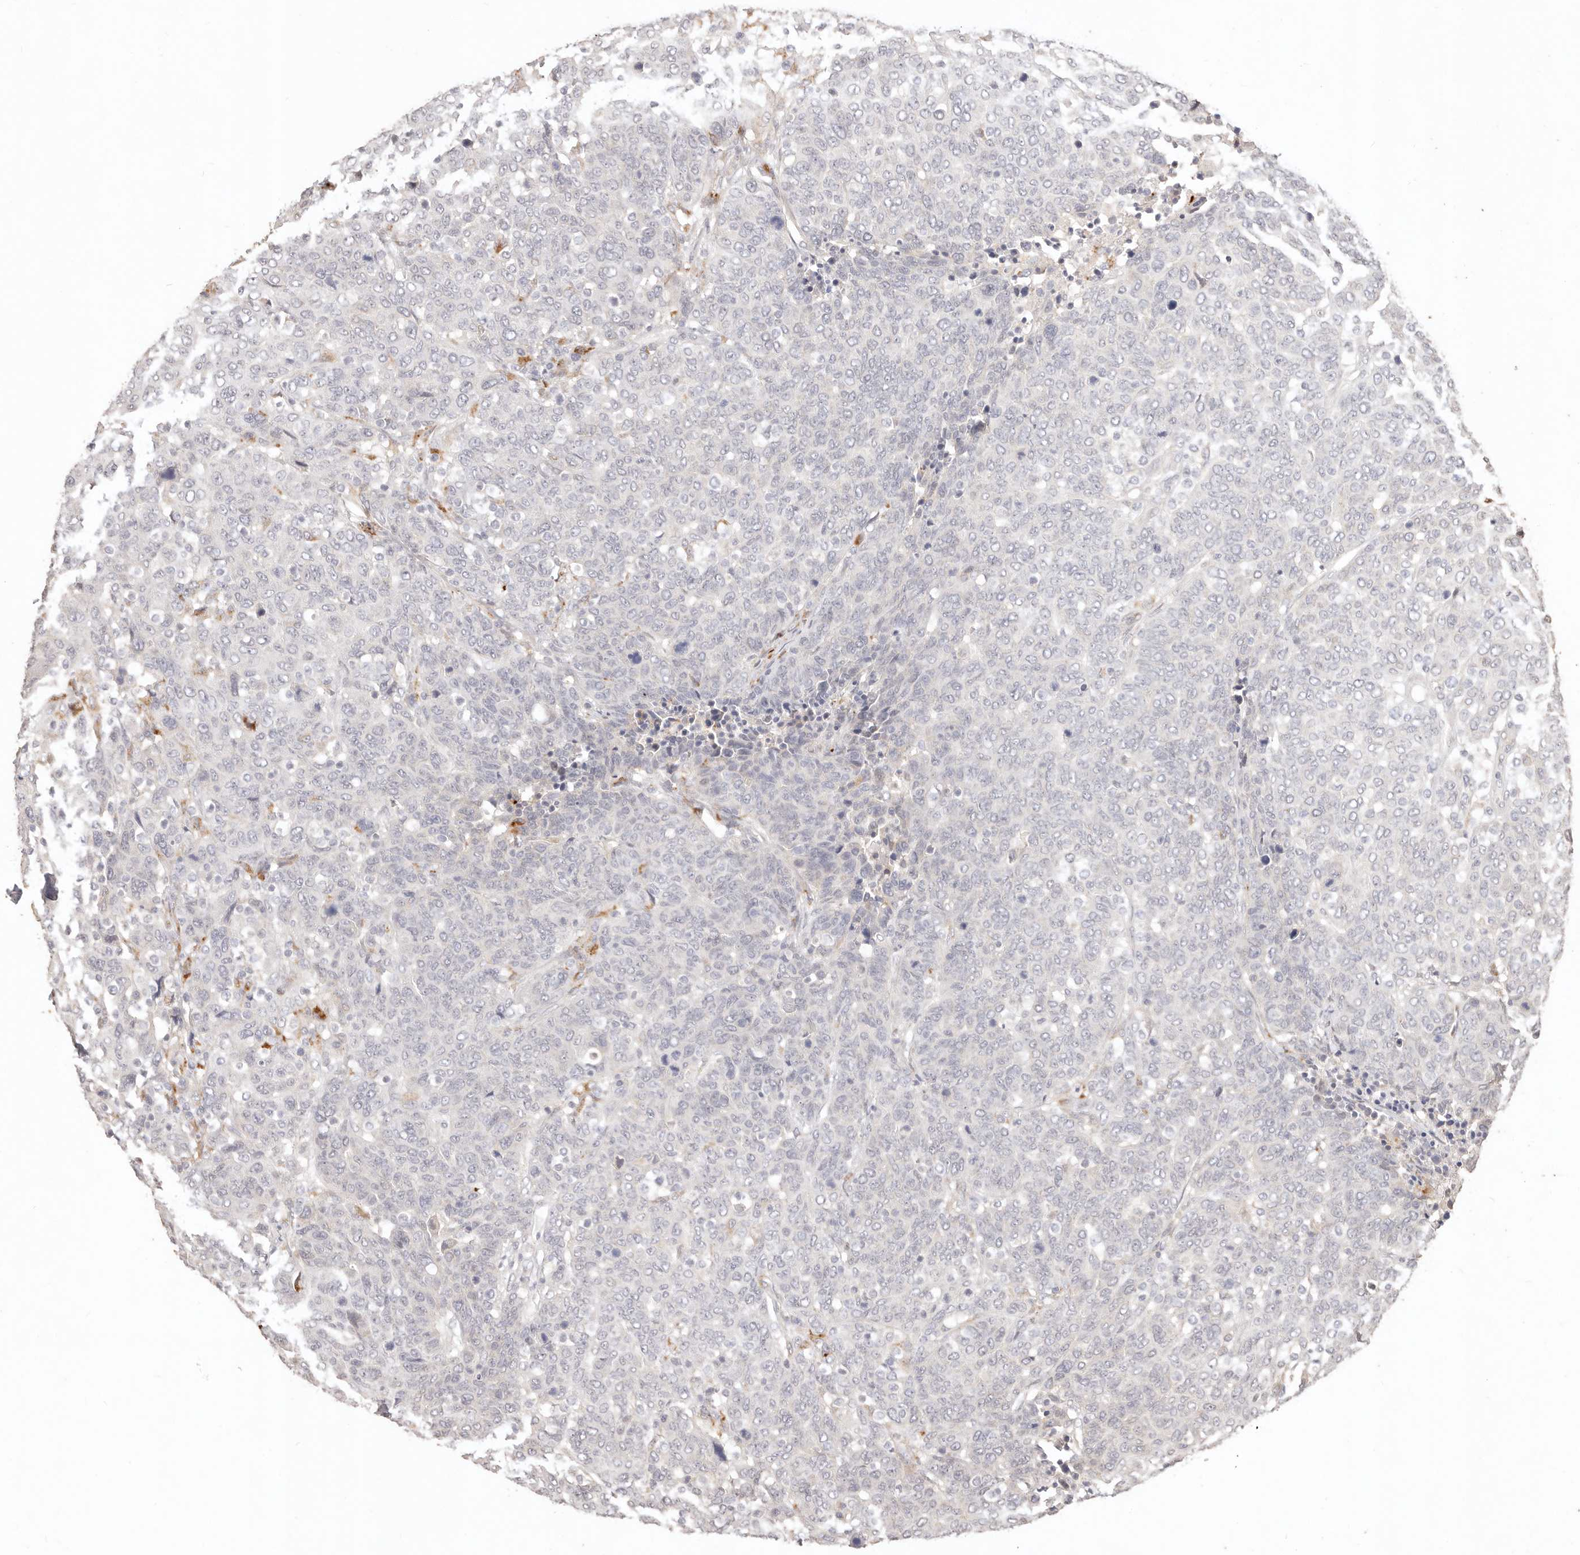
{"staining": {"intensity": "negative", "quantity": "none", "location": "none"}, "tissue": "breast cancer", "cell_type": "Tumor cells", "image_type": "cancer", "snomed": [{"axis": "morphology", "description": "Duct carcinoma"}, {"axis": "topography", "description": "Breast"}], "caption": "A micrograph of human breast cancer (infiltrating ductal carcinoma) is negative for staining in tumor cells. (Brightfield microscopy of DAB (3,3'-diaminobenzidine) IHC at high magnification).", "gene": "KIF9", "patient": {"sex": "female", "age": 37}}